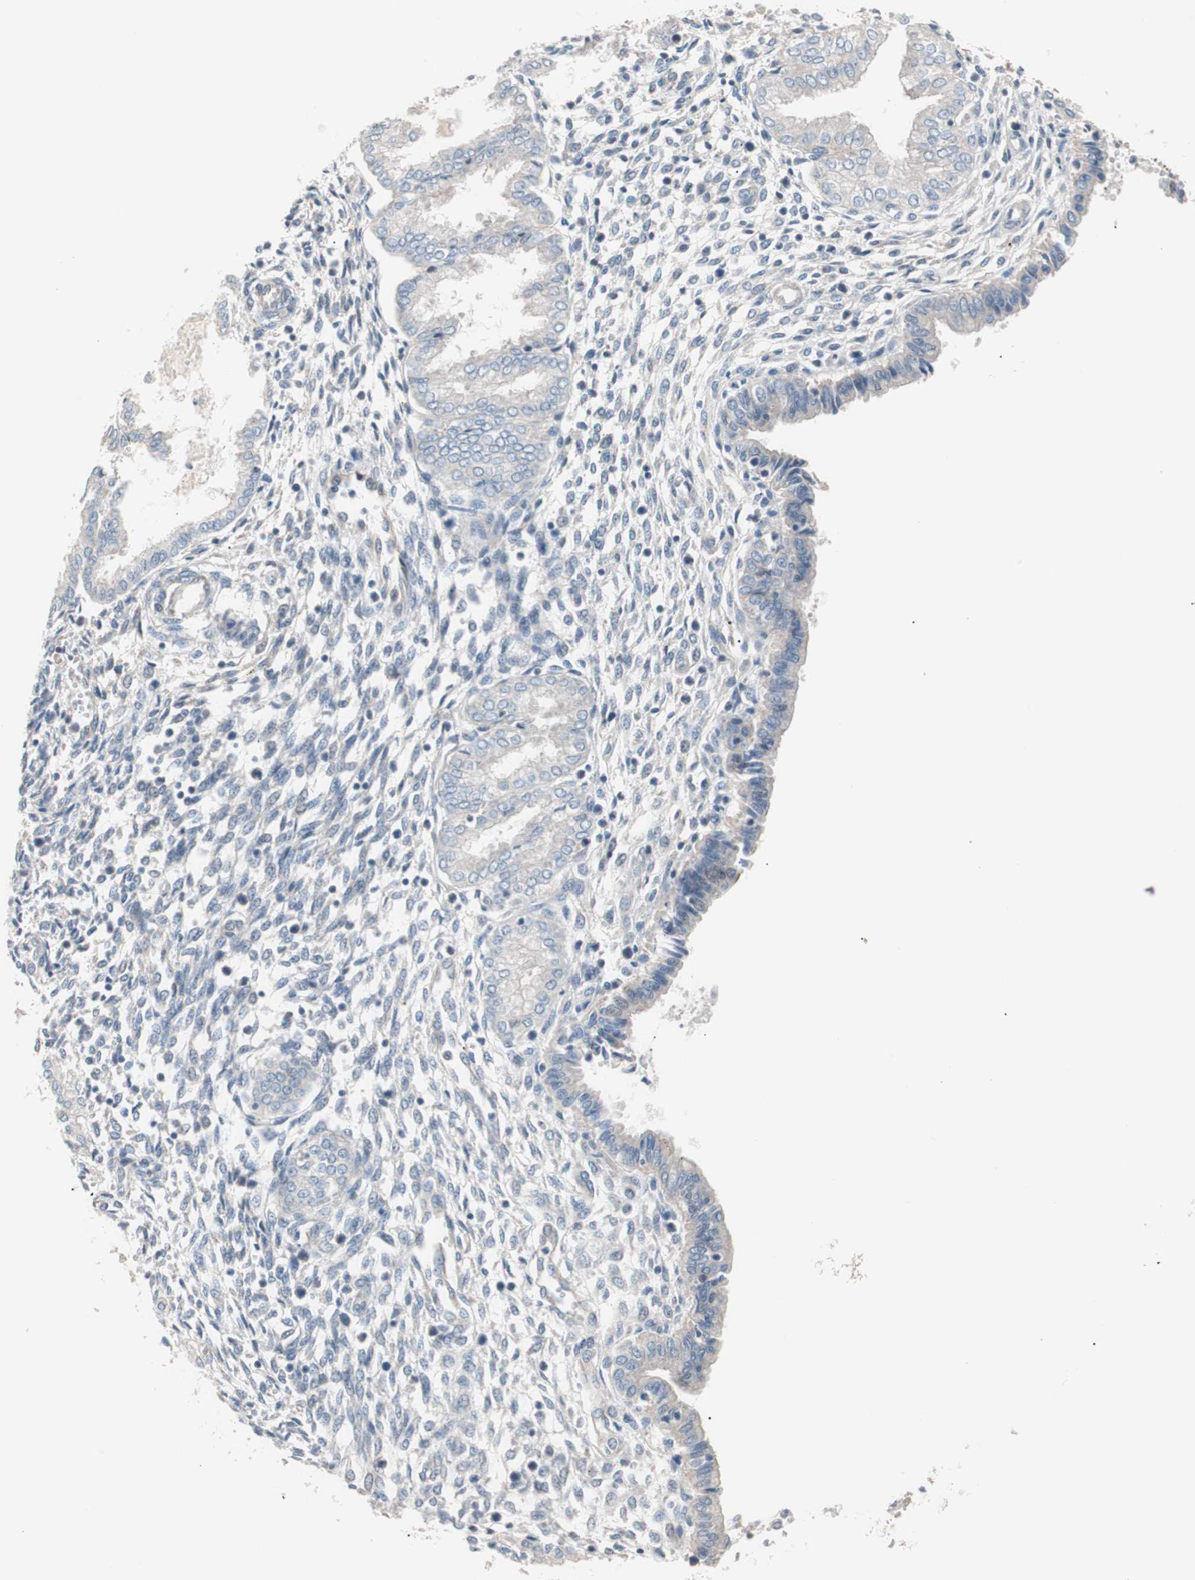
{"staining": {"intensity": "weak", "quantity": "<25%", "location": "cytoplasmic/membranous"}, "tissue": "endometrium", "cell_type": "Cells in endometrial stroma", "image_type": "normal", "snomed": [{"axis": "morphology", "description": "Normal tissue, NOS"}, {"axis": "topography", "description": "Endometrium"}], "caption": "The image exhibits no staining of cells in endometrial stroma in benign endometrium. Brightfield microscopy of immunohistochemistry stained with DAB (brown) and hematoxylin (blue), captured at high magnification.", "gene": "SMG1", "patient": {"sex": "female", "age": 33}}